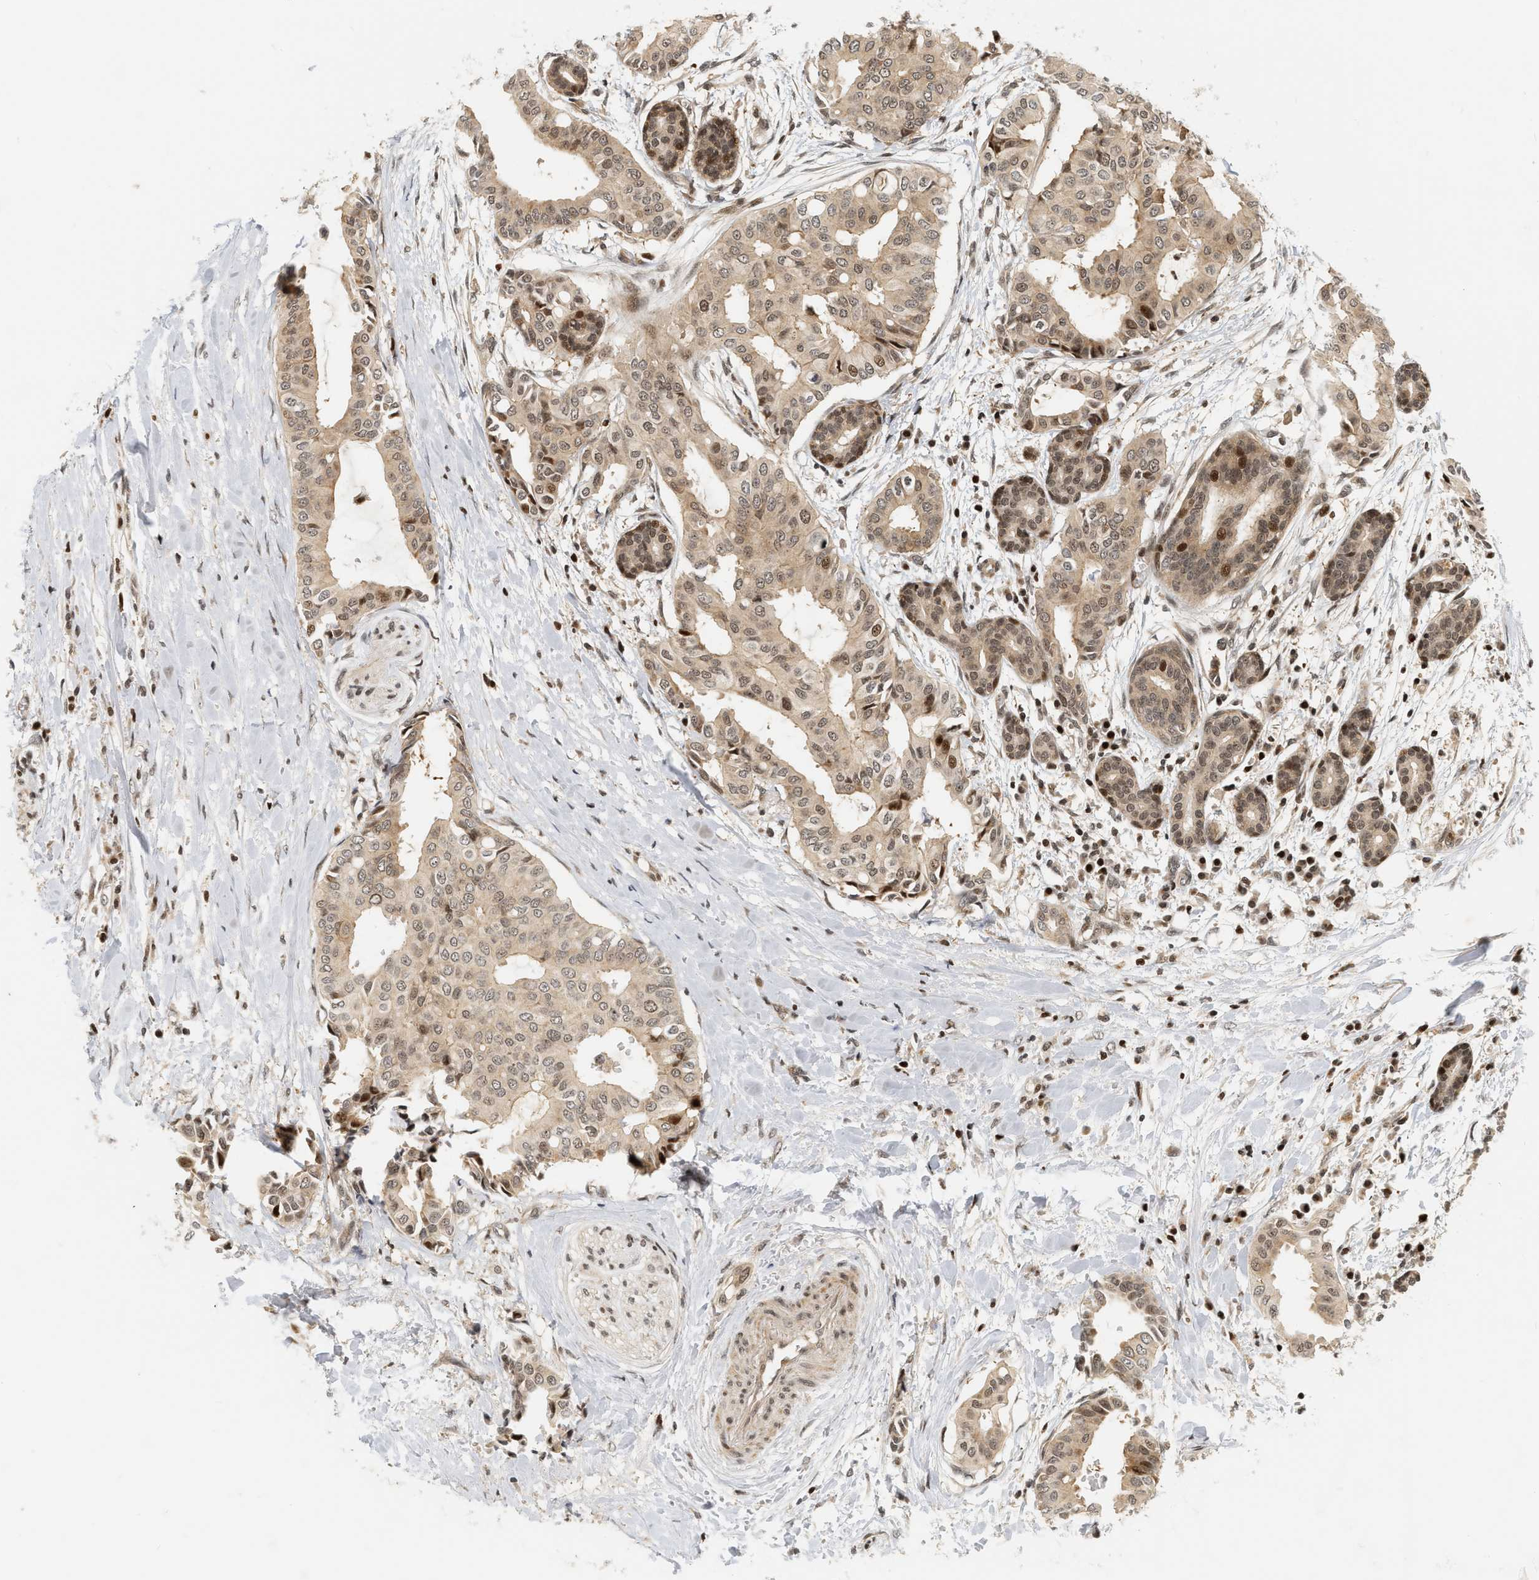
{"staining": {"intensity": "weak", "quantity": ">75%", "location": "cytoplasmic/membranous,nuclear"}, "tissue": "head and neck cancer", "cell_type": "Tumor cells", "image_type": "cancer", "snomed": [{"axis": "morphology", "description": "Adenocarcinoma, NOS"}, {"axis": "topography", "description": "Salivary gland"}, {"axis": "topography", "description": "Head-Neck"}], "caption": "There is low levels of weak cytoplasmic/membranous and nuclear expression in tumor cells of head and neck cancer, as demonstrated by immunohistochemical staining (brown color).", "gene": "NFE2L2", "patient": {"sex": "female", "age": 59}}